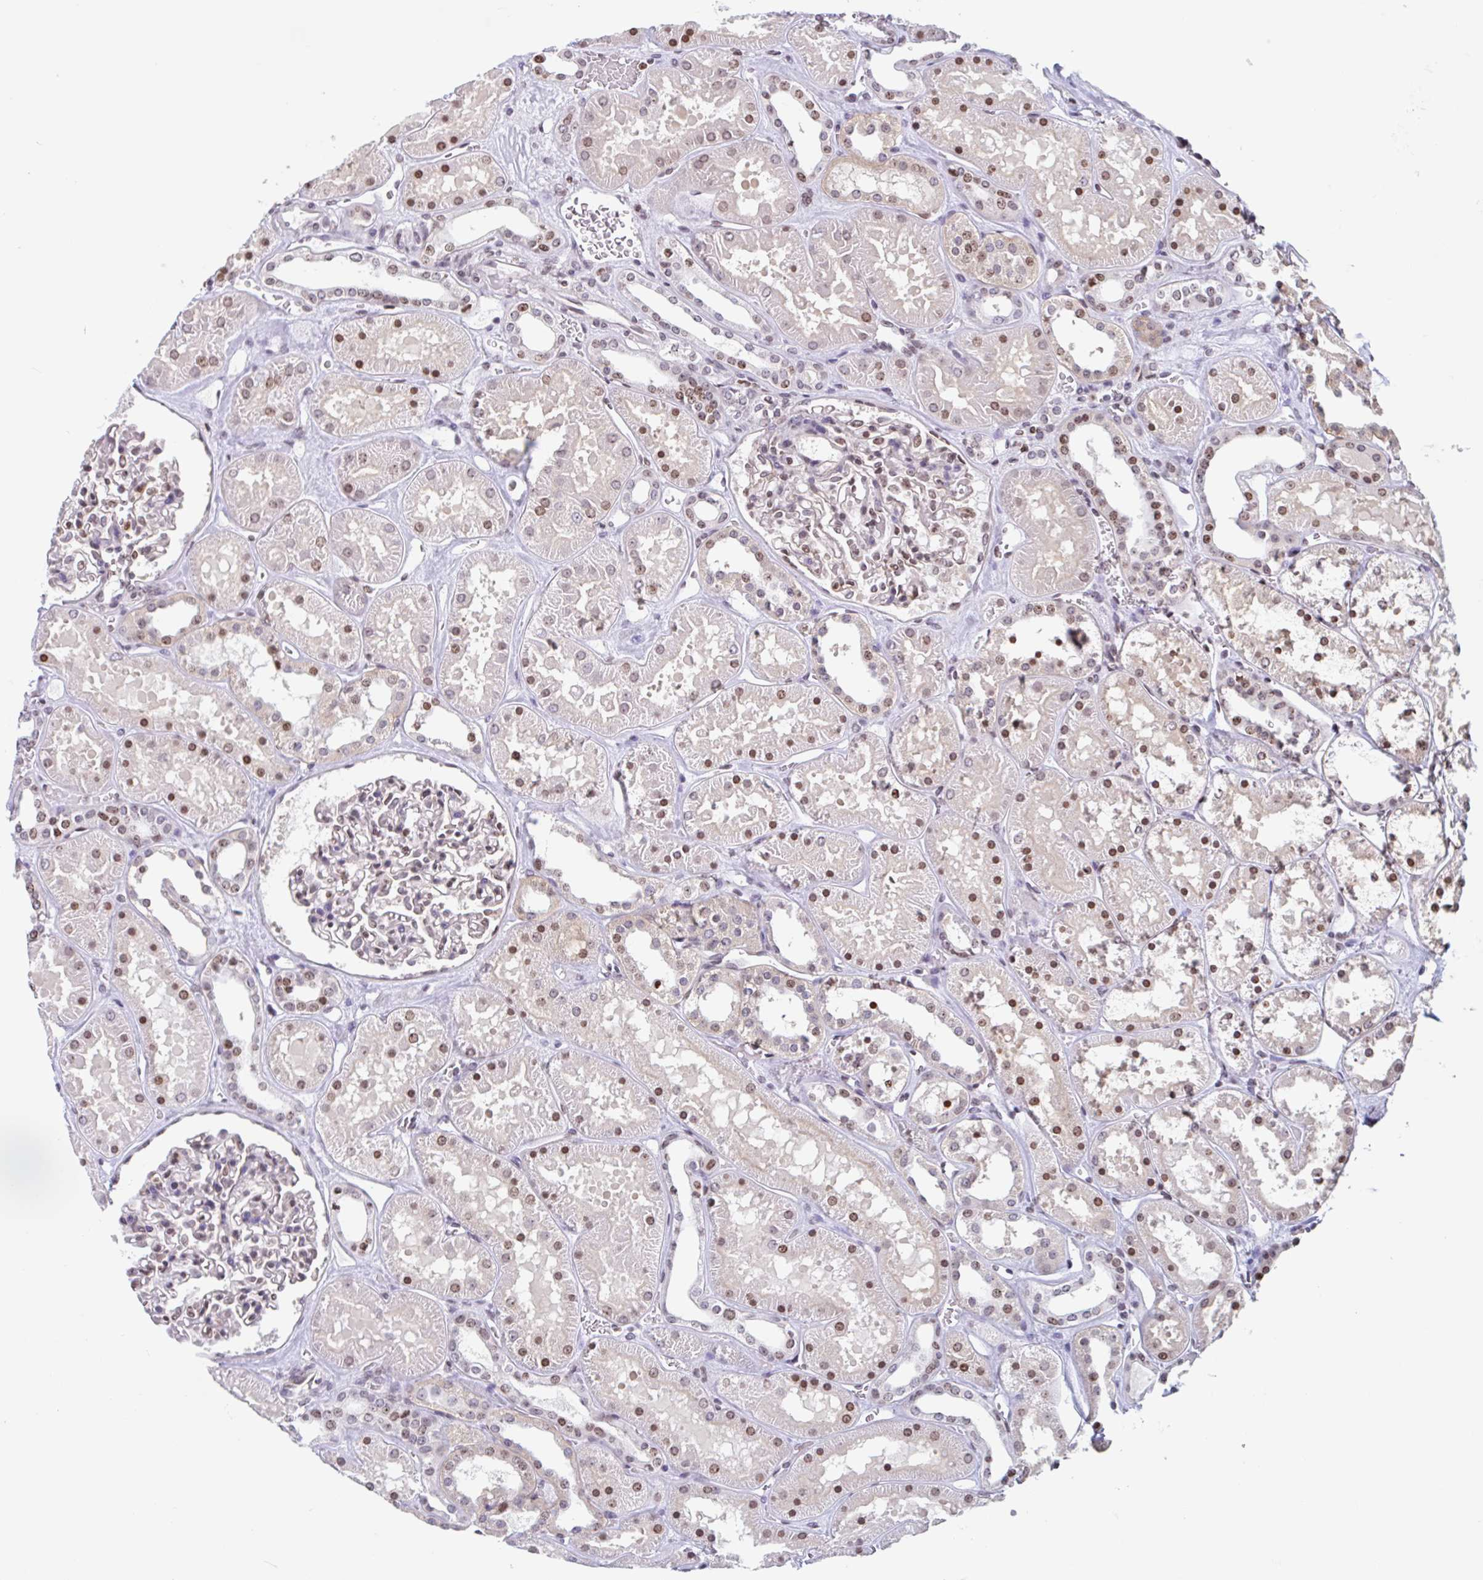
{"staining": {"intensity": "moderate", "quantity": "25%-75%", "location": "nuclear"}, "tissue": "kidney", "cell_type": "Cells in glomeruli", "image_type": "normal", "snomed": [{"axis": "morphology", "description": "Normal tissue, NOS"}, {"axis": "topography", "description": "Kidney"}], "caption": "Moderate nuclear staining for a protein is identified in about 25%-75% of cells in glomeruli of normal kidney using immunohistochemistry.", "gene": "NOL6", "patient": {"sex": "female", "age": 41}}